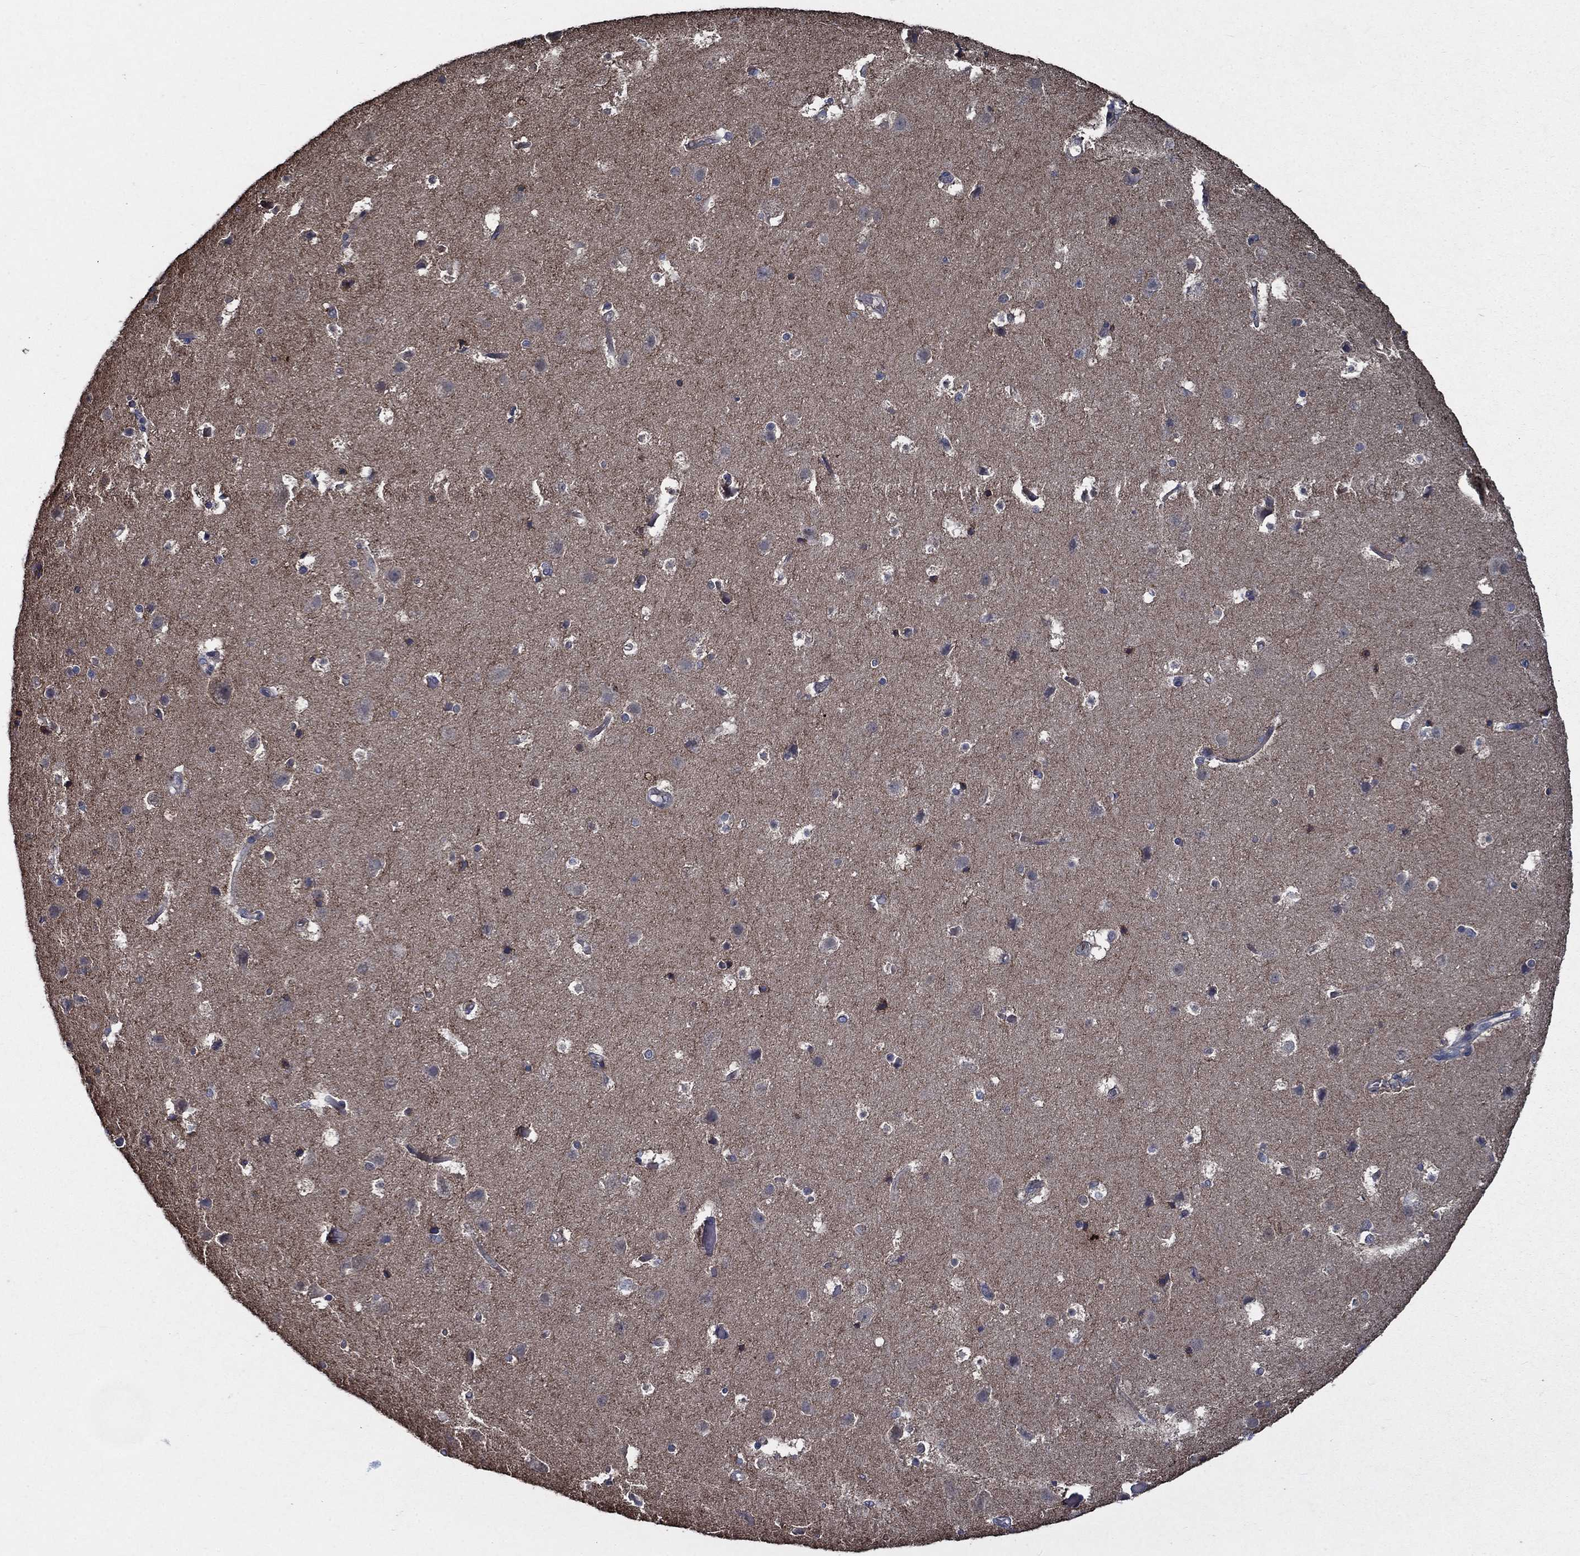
{"staining": {"intensity": "negative", "quantity": "none", "location": "none"}, "tissue": "cerebral cortex", "cell_type": "Endothelial cells", "image_type": "normal", "snomed": [{"axis": "morphology", "description": "Normal tissue, NOS"}, {"axis": "topography", "description": "Cerebral cortex"}], "caption": "The image displays no staining of endothelial cells in benign cerebral cortex.", "gene": "SLC44A1", "patient": {"sex": "female", "age": 52}}